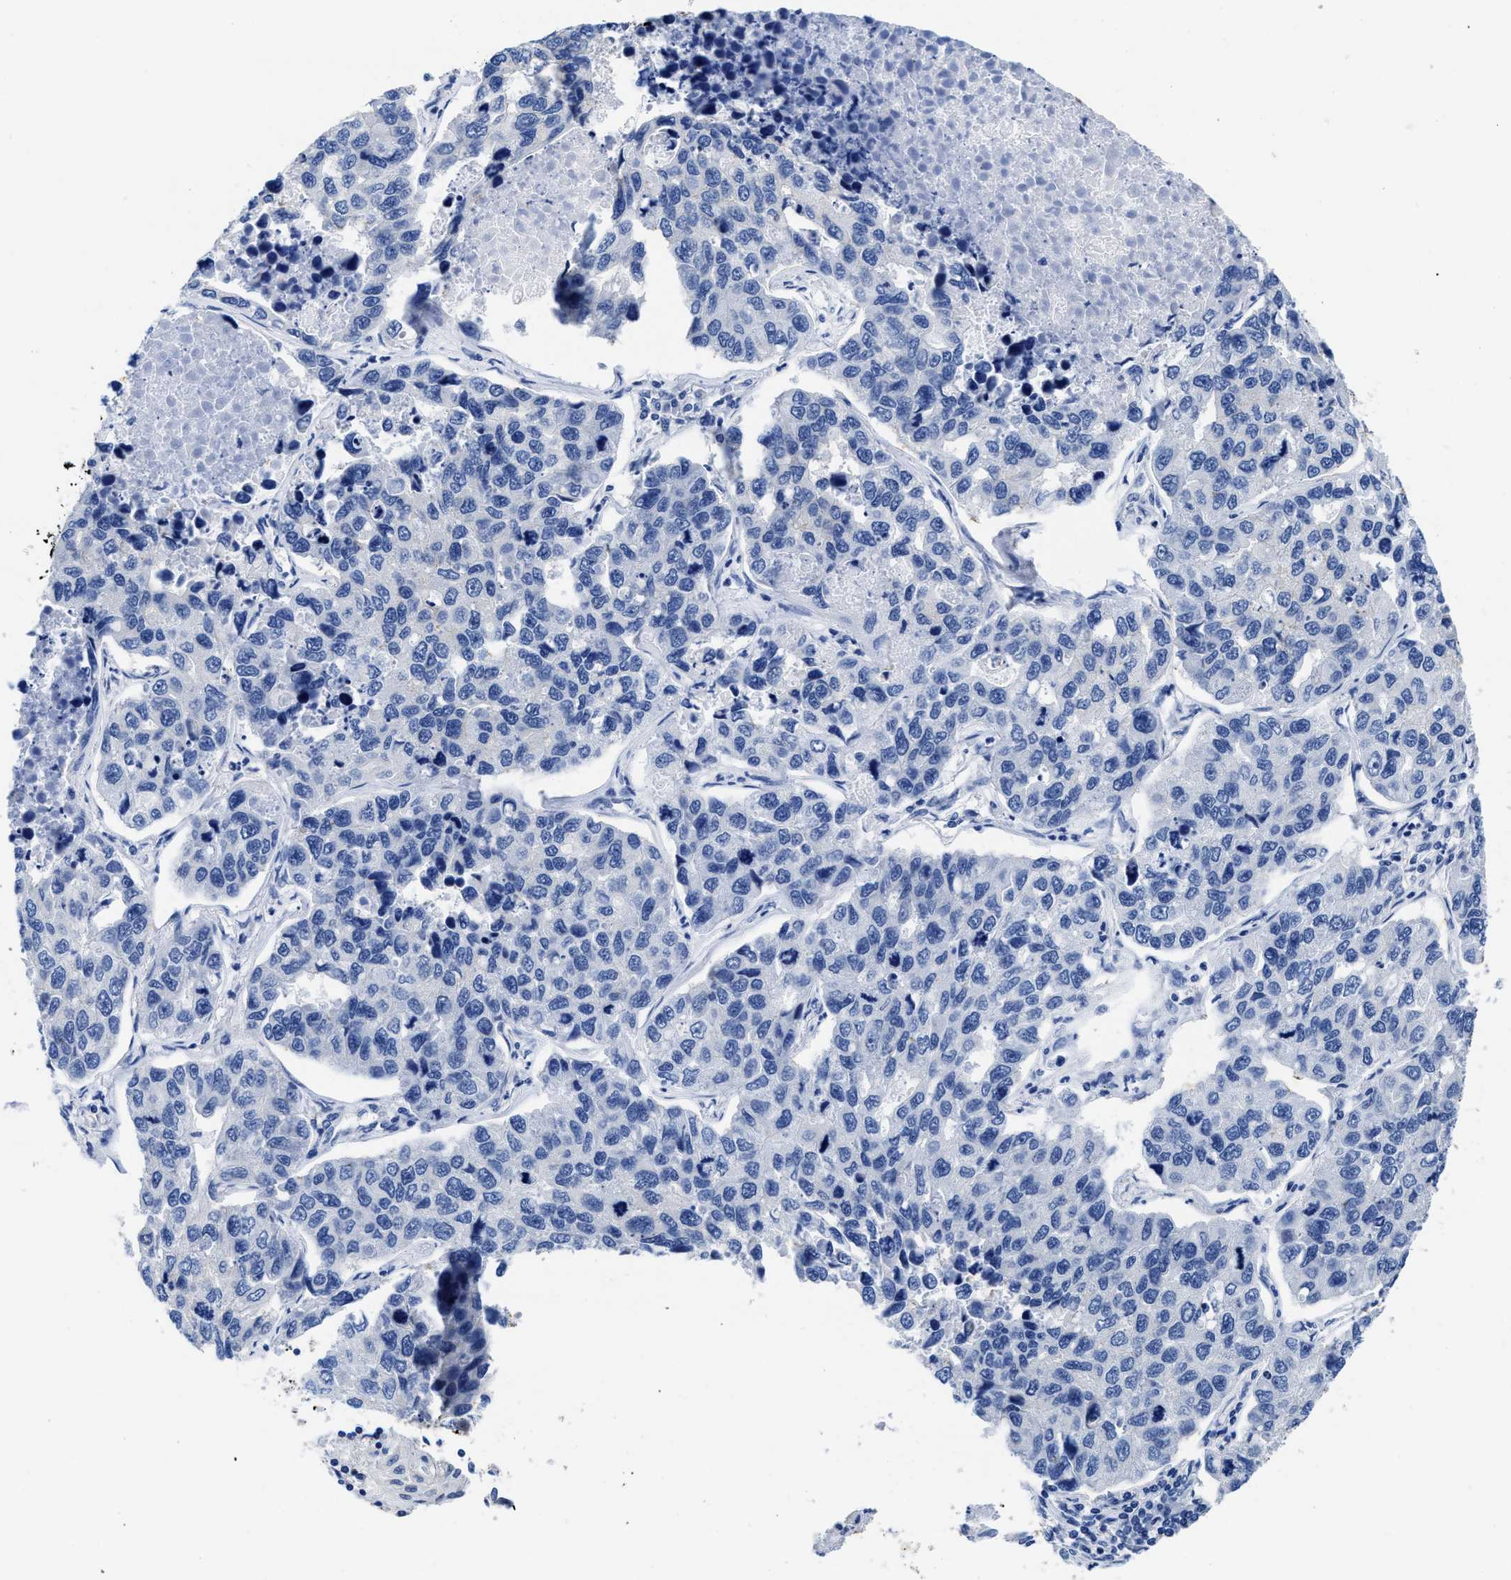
{"staining": {"intensity": "negative", "quantity": "none", "location": "none"}, "tissue": "lung cancer", "cell_type": "Tumor cells", "image_type": "cancer", "snomed": [{"axis": "morphology", "description": "Adenocarcinoma, NOS"}, {"axis": "topography", "description": "Lung"}], "caption": "Lung cancer was stained to show a protein in brown. There is no significant positivity in tumor cells.", "gene": "HOOK1", "patient": {"sex": "male", "age": 64}}